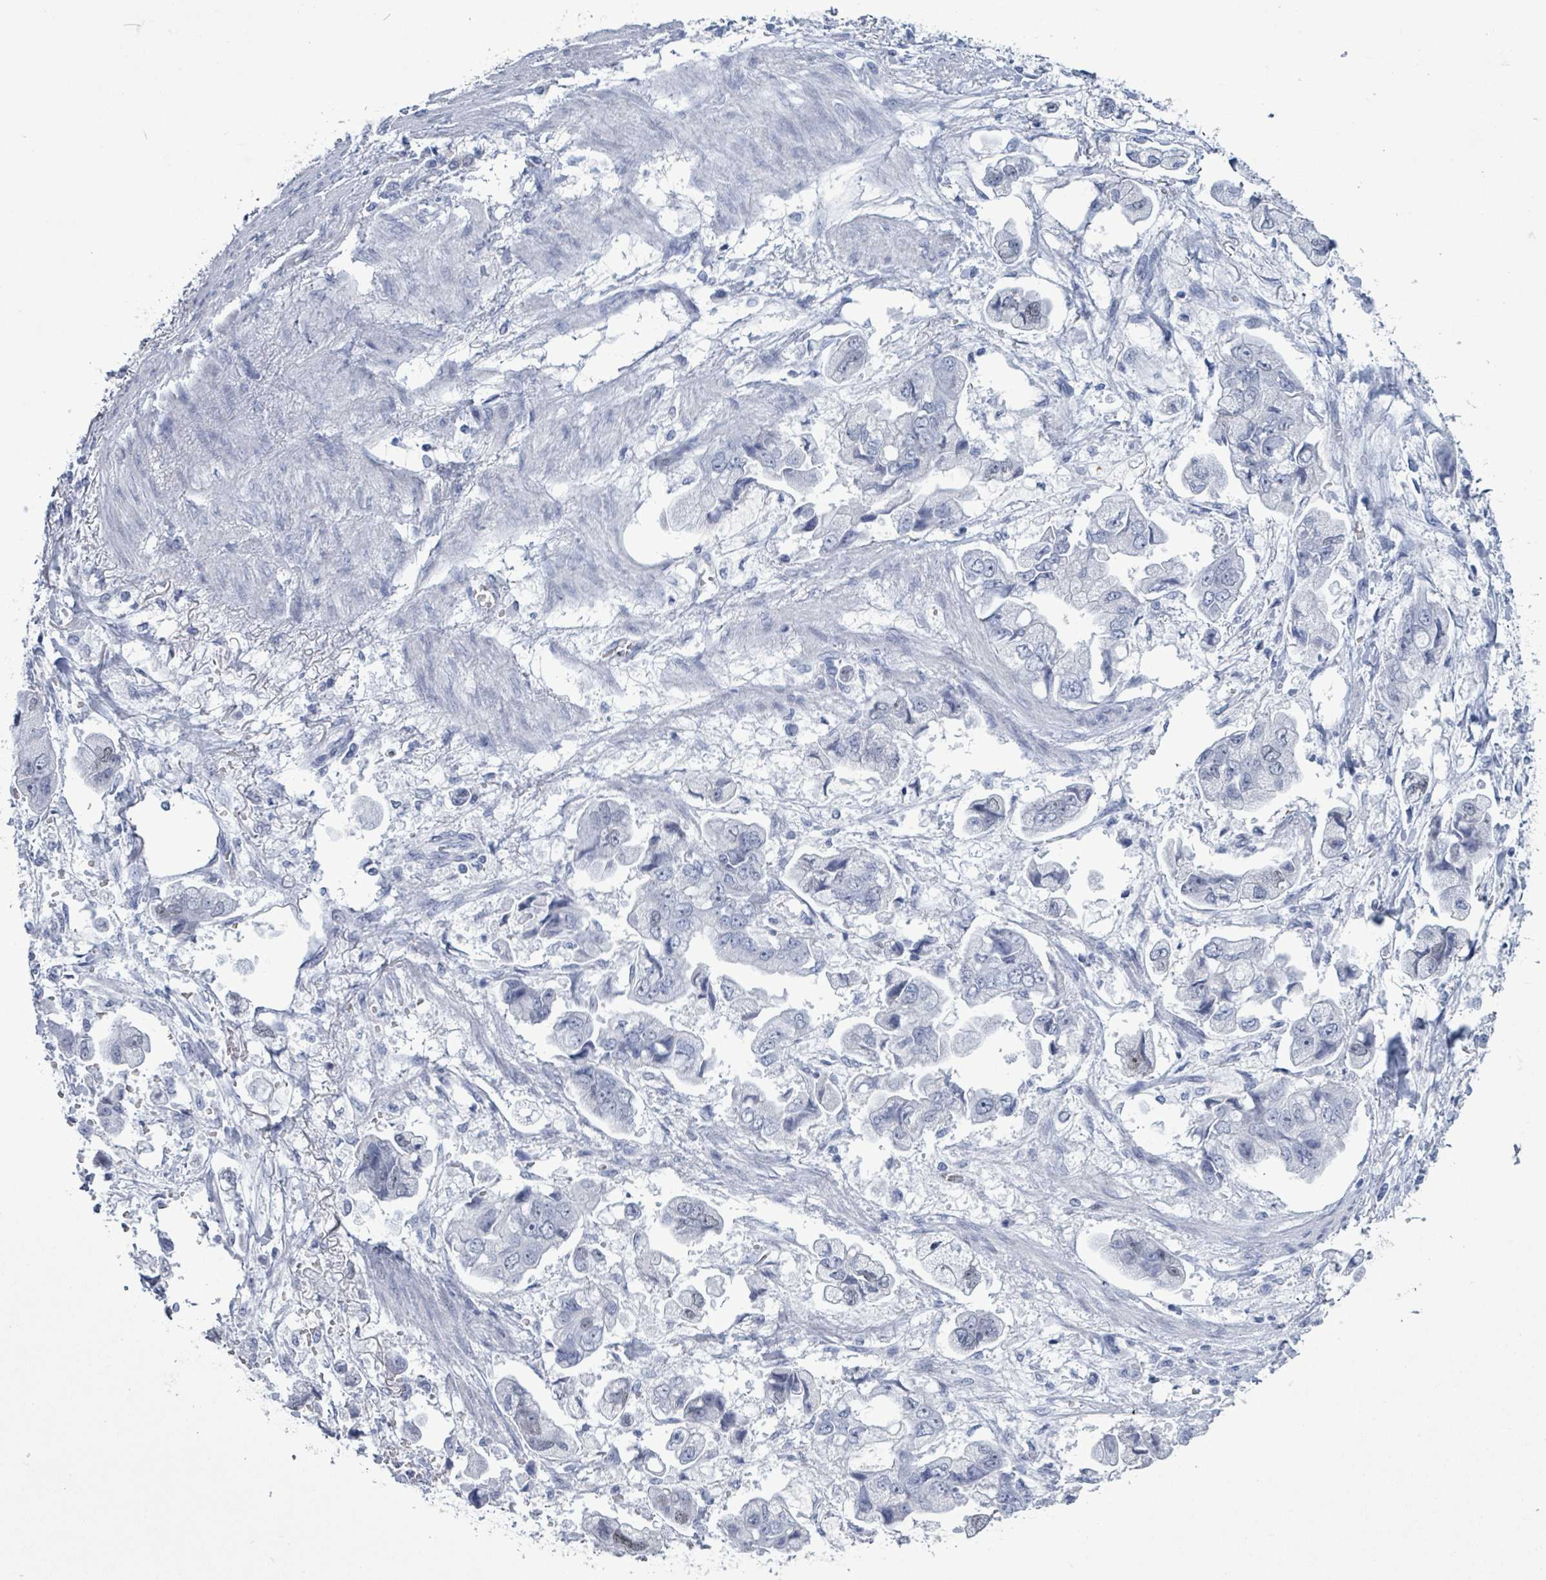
{"staining": {"intensity": "negative", "quantity": "none", "location": "none"}, "tissue": "stomach cancer", "cell_type": "Tumor cells", "image_type": "cancer", "snomed": [{"axis": "morphology", "description": "Adenocarcinoma, NOS"}, {"axis": "topography", "description": "Stomach"}], "caption": "DAB immunohistochemical staining of adenocarcinoma (stomach) shows no significant staining in tumor cells.", "gene": "NKX2-1", "patient": {"sex": "male", "age": 62}}